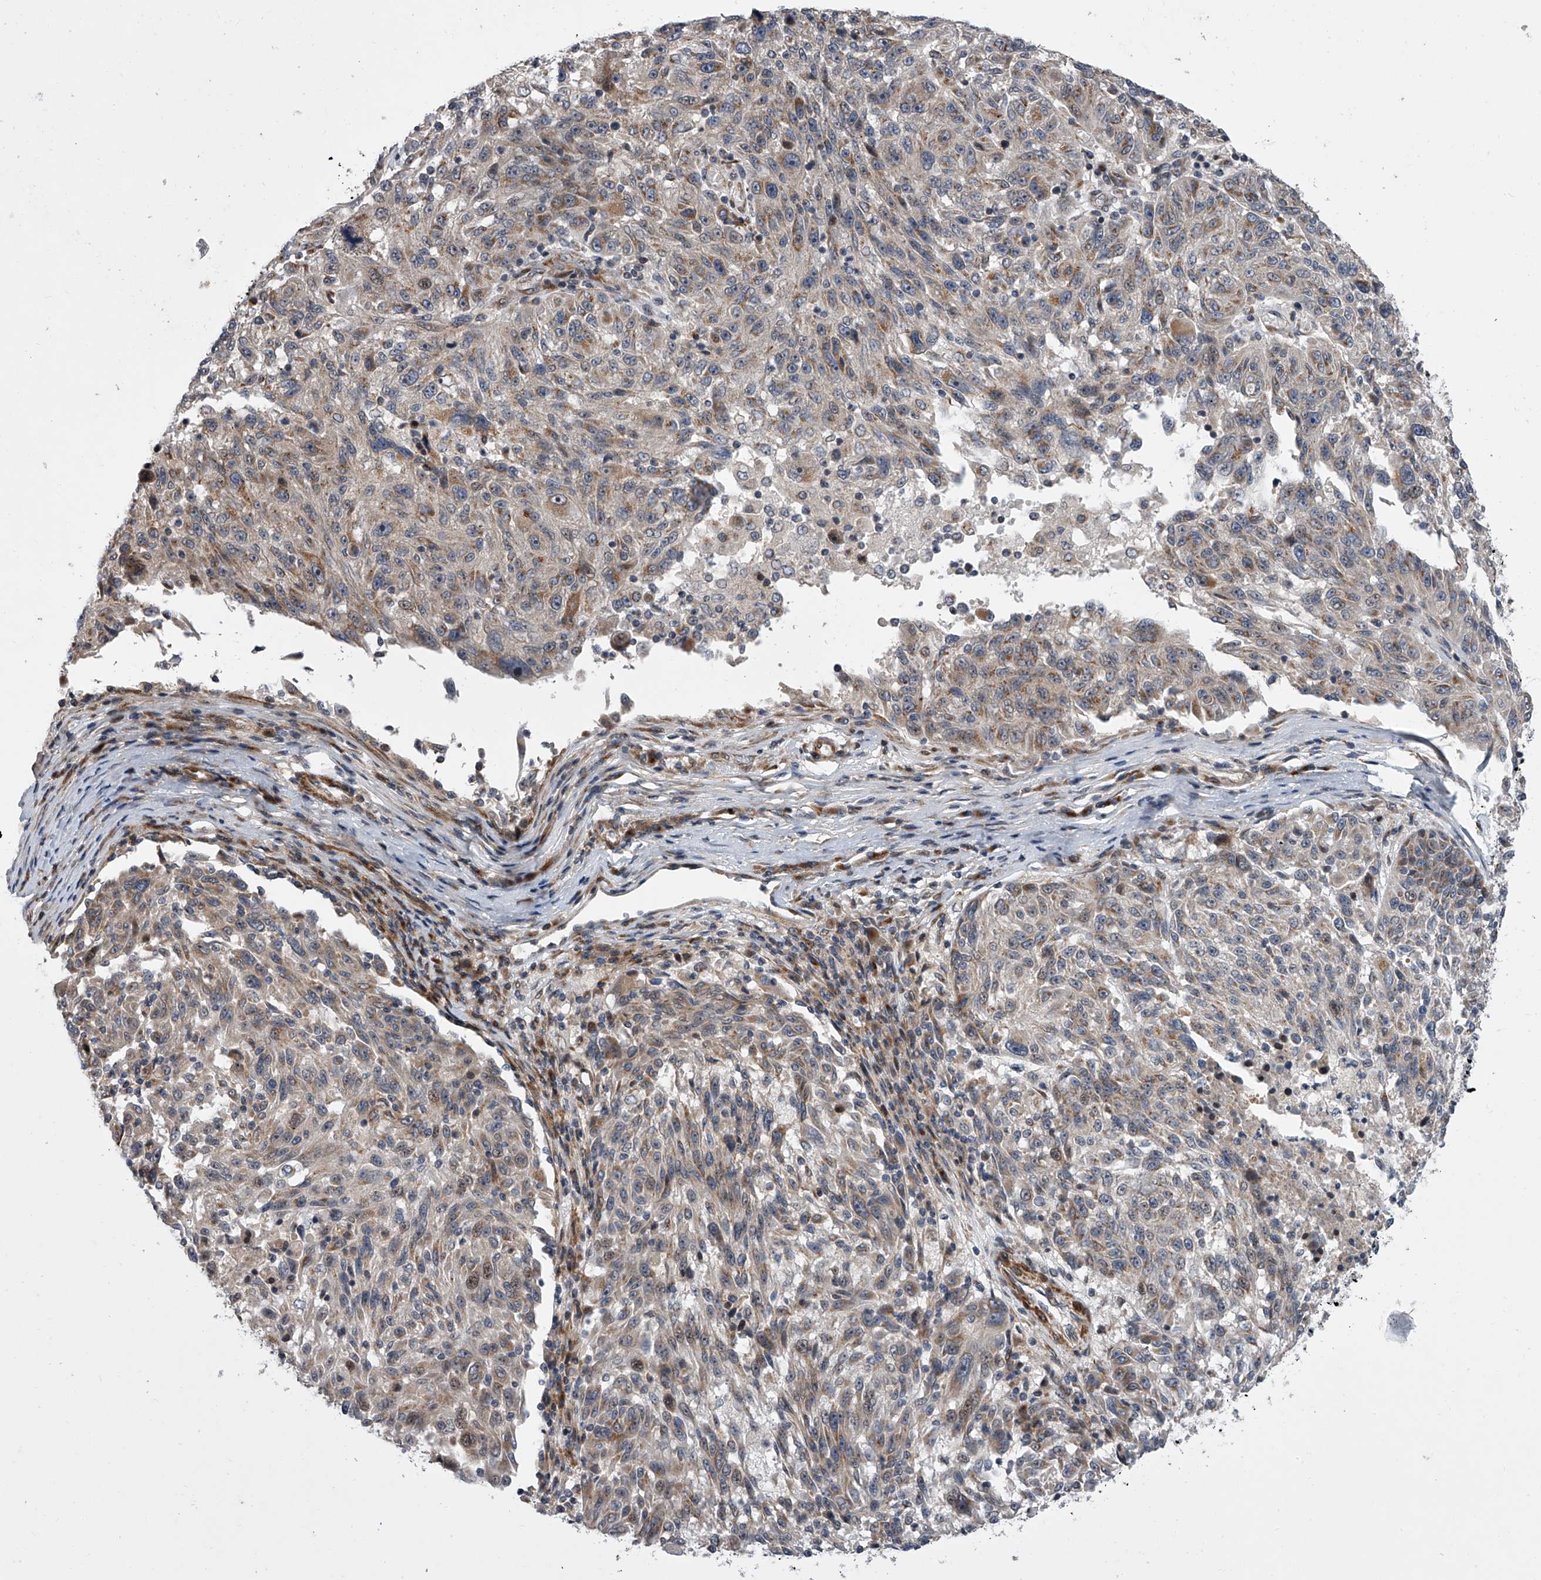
{"staining": {"intensity": "weak", "quantity": "25%-75%", "location": "cytoplasmic/membranous"}, "tissue": "melanoma", "cell_type": "Tumor cells", "image_type": "cancer", "snomed": [{"axis": "morphology", "description": "Malignant melanoma, NOS"}, {"axis": "topography", "description": "Skin"}], "caption": "Malignant melanoma was stained to show a protein in brown. There is low levels of weak cytoplasmic/membranous expression in about 25%-75% of tumor cells.", "gene": "DLGAP2", "patient": {"sex": "male", "age": 53}}